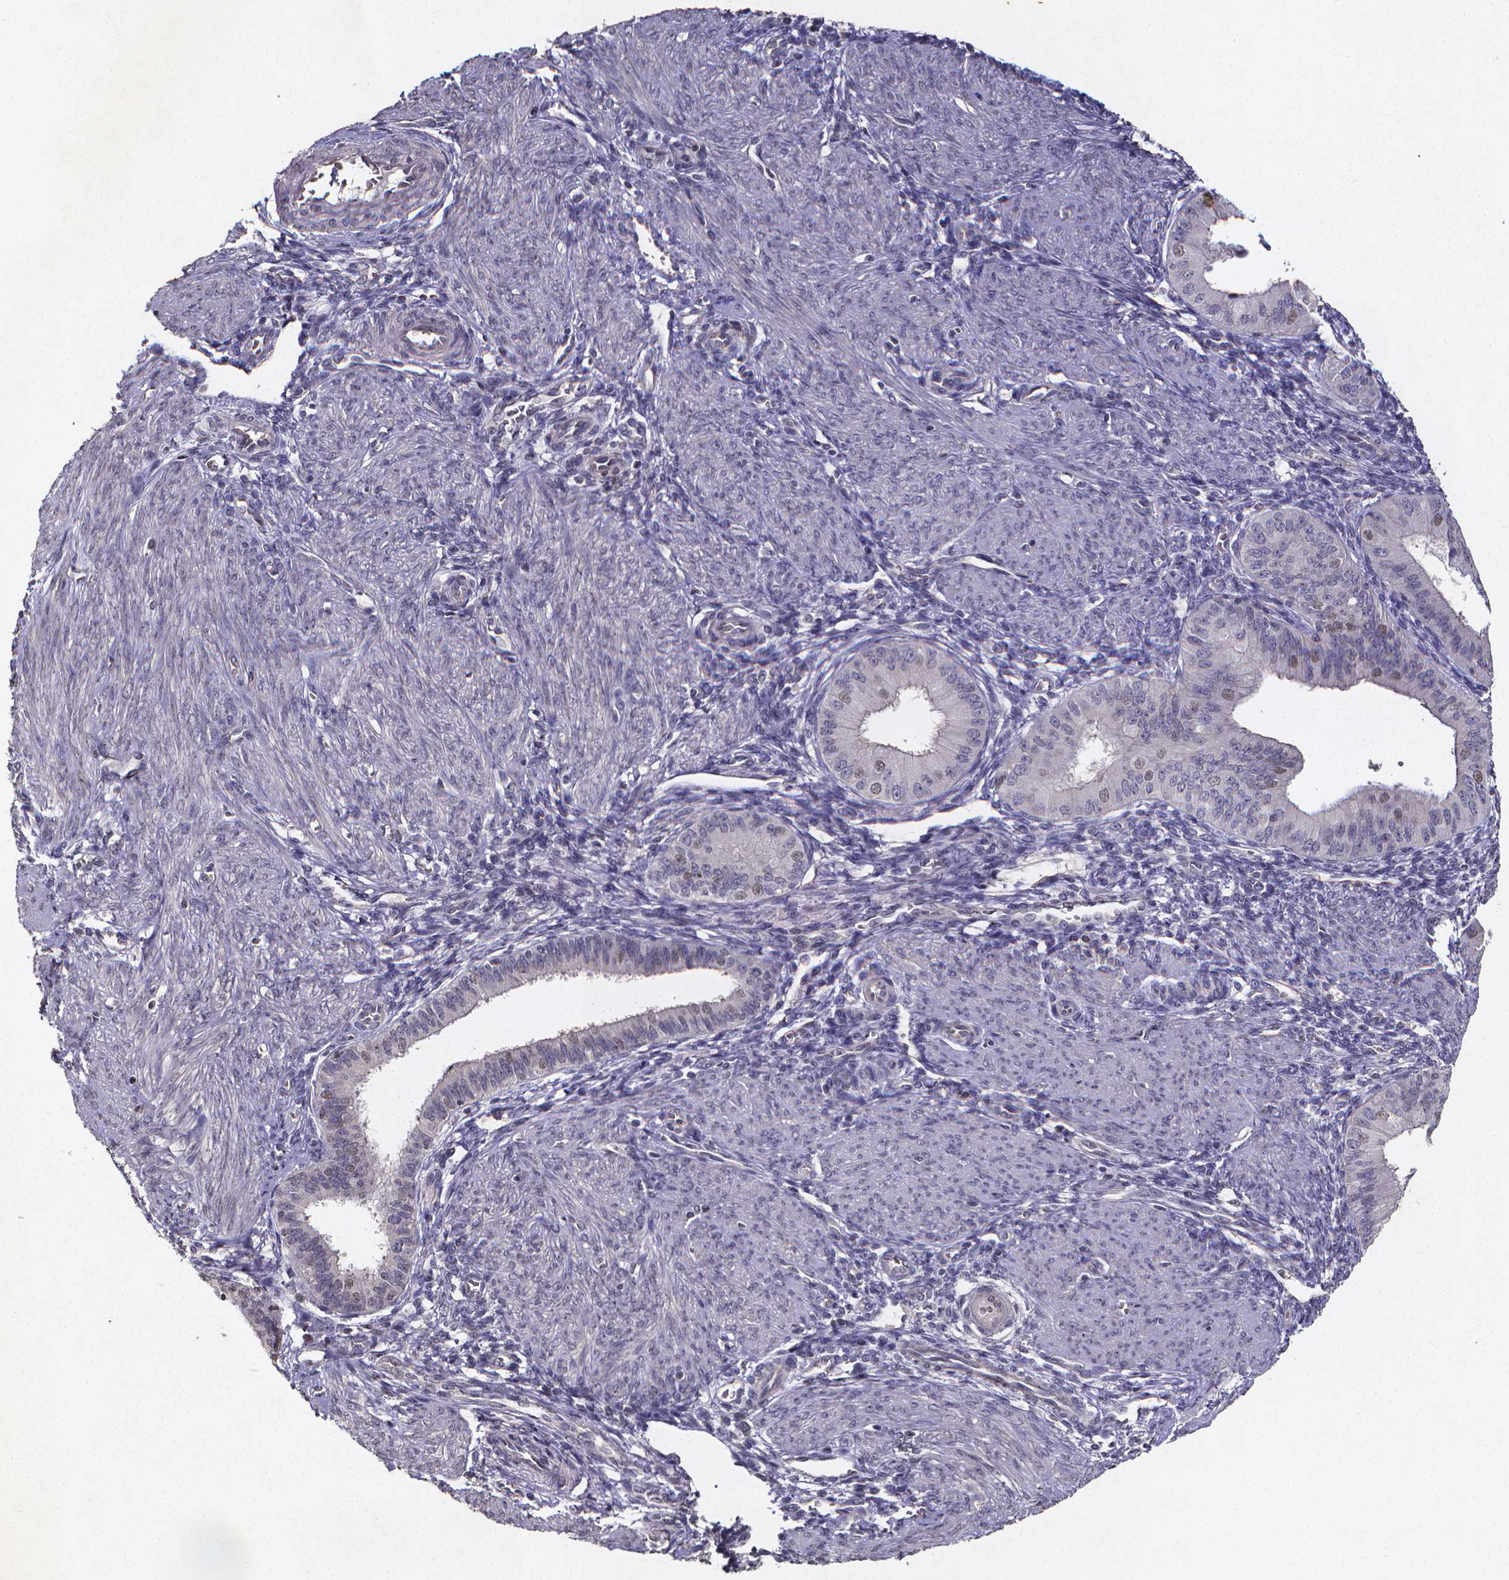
{"staining": {"intensity": "negative", "quantity": "none", "location": "none"}, "tissue": "endometrium", "cell_type": "Cells in endometrial stroma", "image_type": "normal", "snomed": [{"axis": "morphology", "description": "Normal tissue, NOS"}, {"axis": "topography", "description": "Endometrium"}], "caption": "This is a histopathology image of IHC staining of benign endometrium, which shows no expression in cells in endometrial stroma.", "gene": "TP73", "patient": {"sex": "female", "age": 39}}